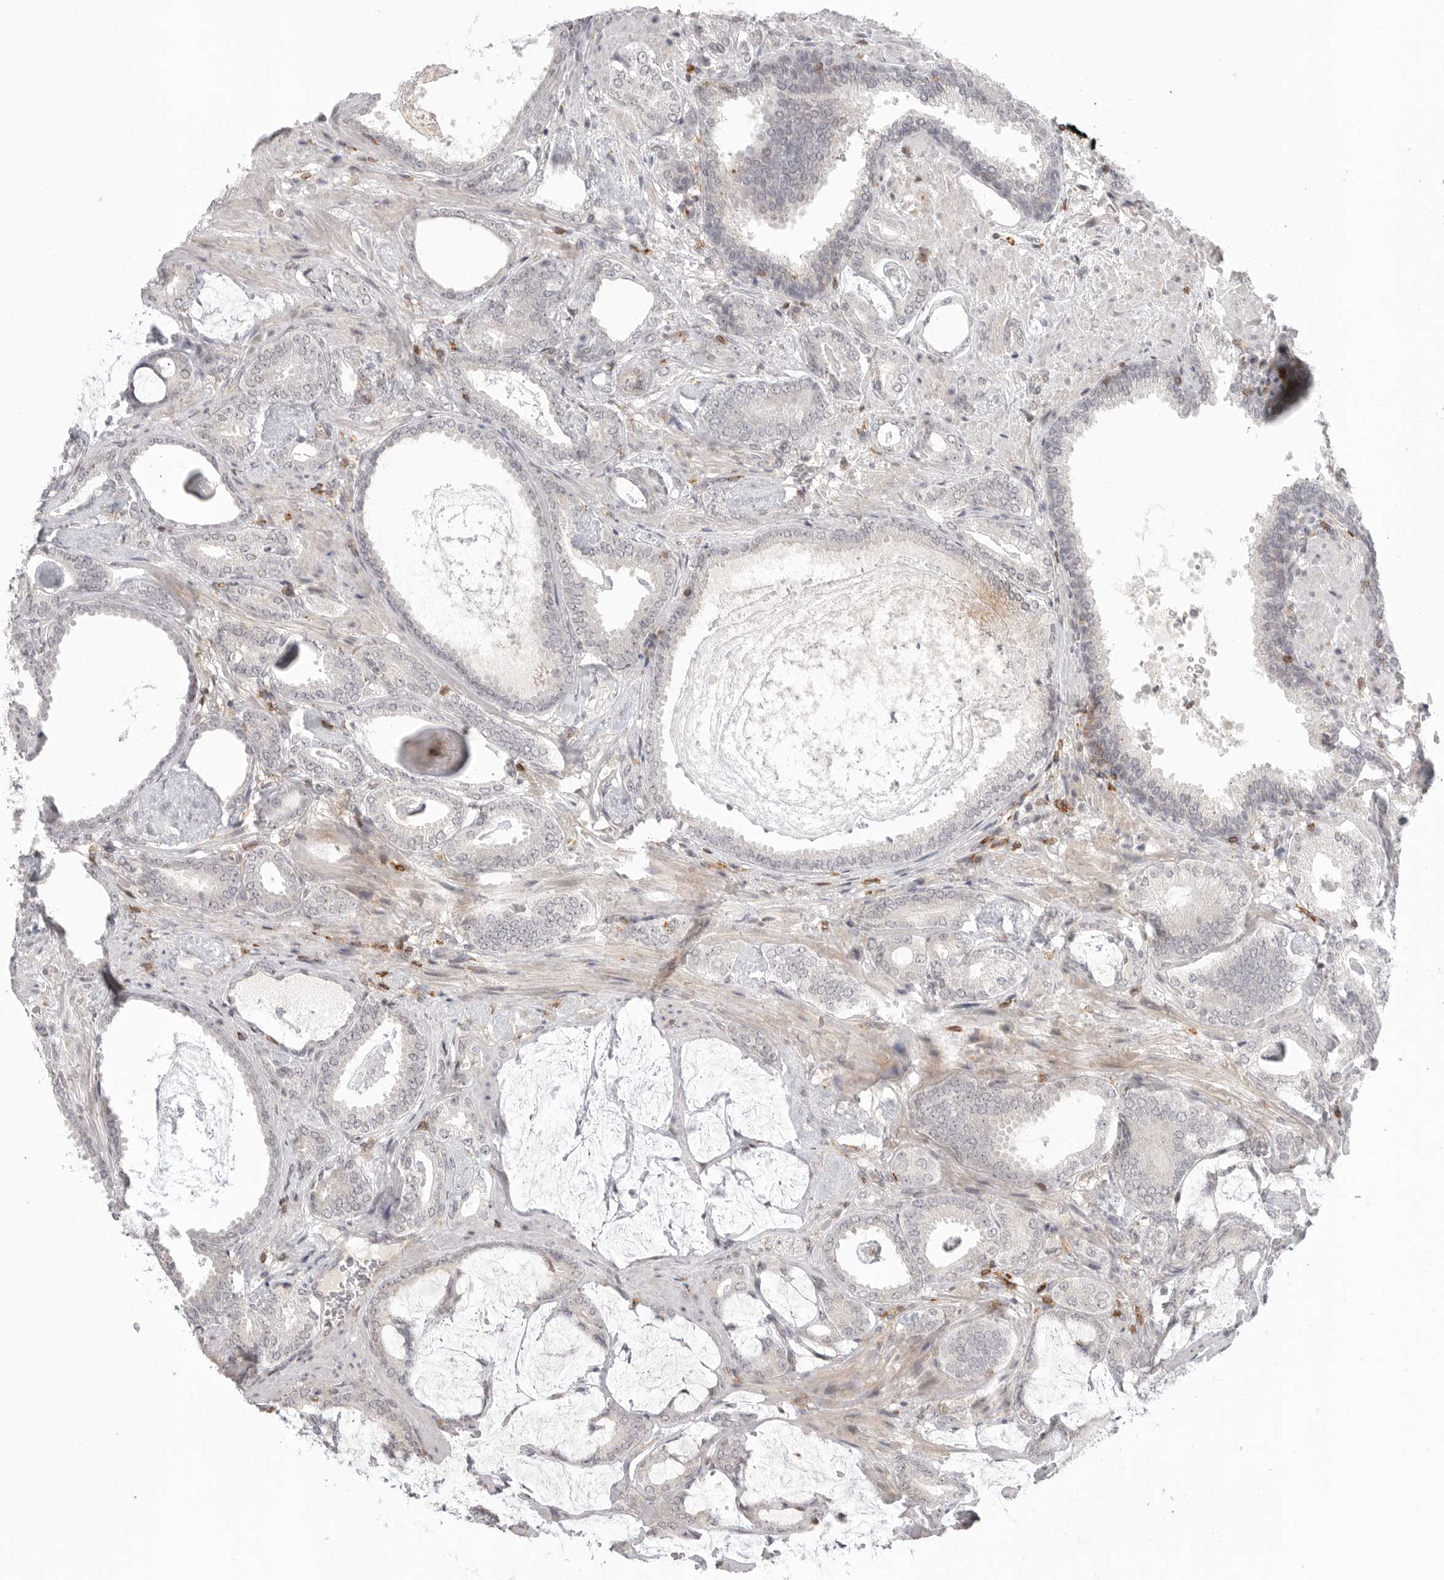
{"staining": {"intensity": "negative", "quantity": "none", "location": "none"}, "tissue": "prostate cancer", "cell_type": "Tumor cells", "image_type": "cancer", "snomed": [{"axis": "morphology", "description": "Adenocarcinoma, Low grade"}, {"axis": "topography", "description": "Prostate"}], "caption": "High power microscopy image of an immunohistochemistry micrograph of adenocarcinoma (low-grade) (prostate), revealing no significant staining in tumor cells.", "gene": "SH3KBP1", "patient": {"sex": "male", "age": 71}}